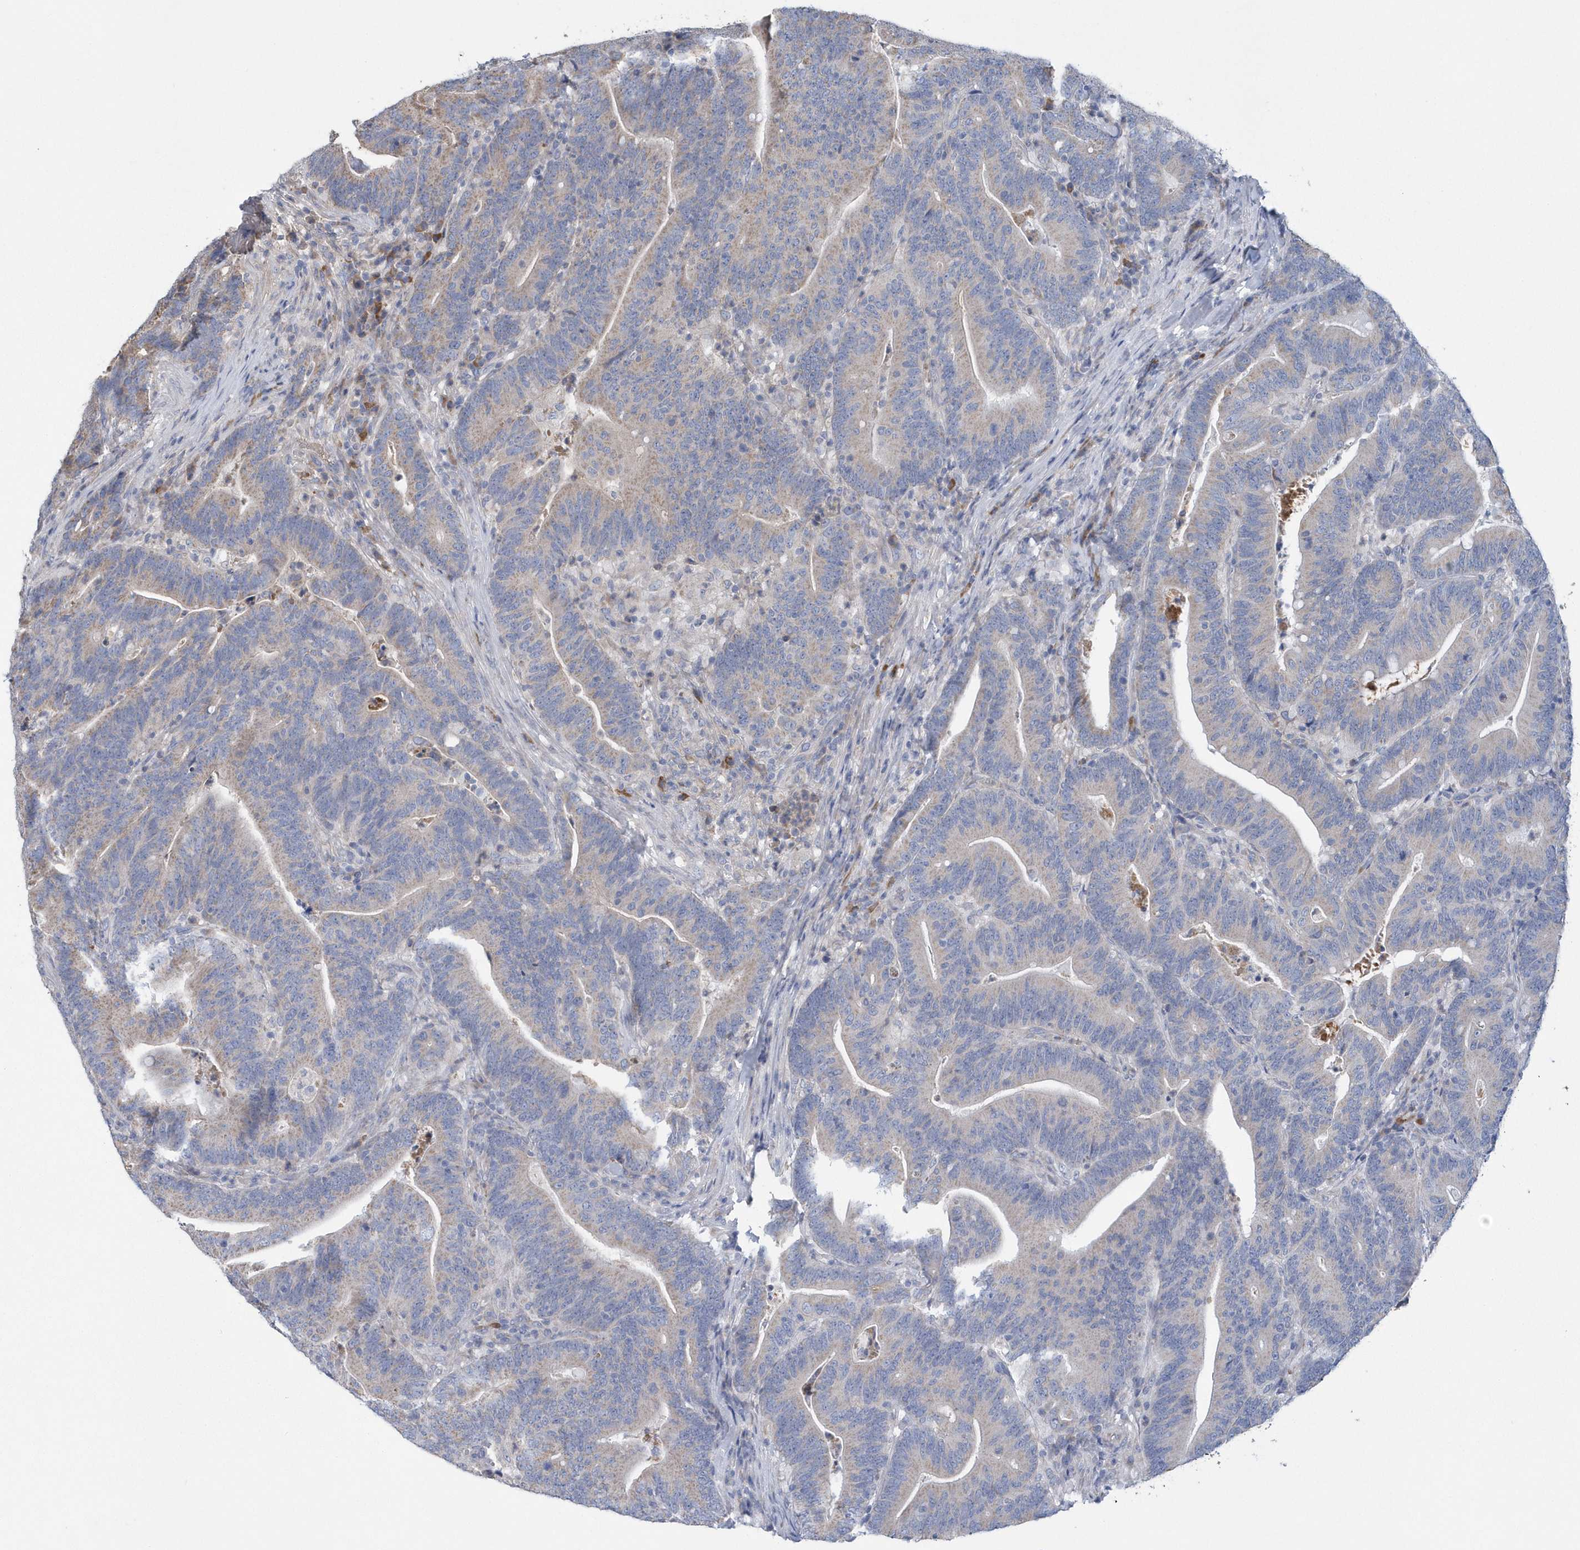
{"staining": {"intensity": "weak", "quantity": "<25%", "location": "cytoplasmic/membranous"}, "tissue": "colorectal cancer", "cell_type": "Tumor cells", "image_type": "cancer", "snomed": [{"axis": "morphology", "description": "Adenocarcinoma, NOS"}, {"axis": "topography", "description": "Colon"}], "caption": "A photomicrograph of human colorectal adenocarcinoma is negative for staining in tumor cells.", "gene": "SPATA18", "patient": {"sex": "female", "age": 67}}